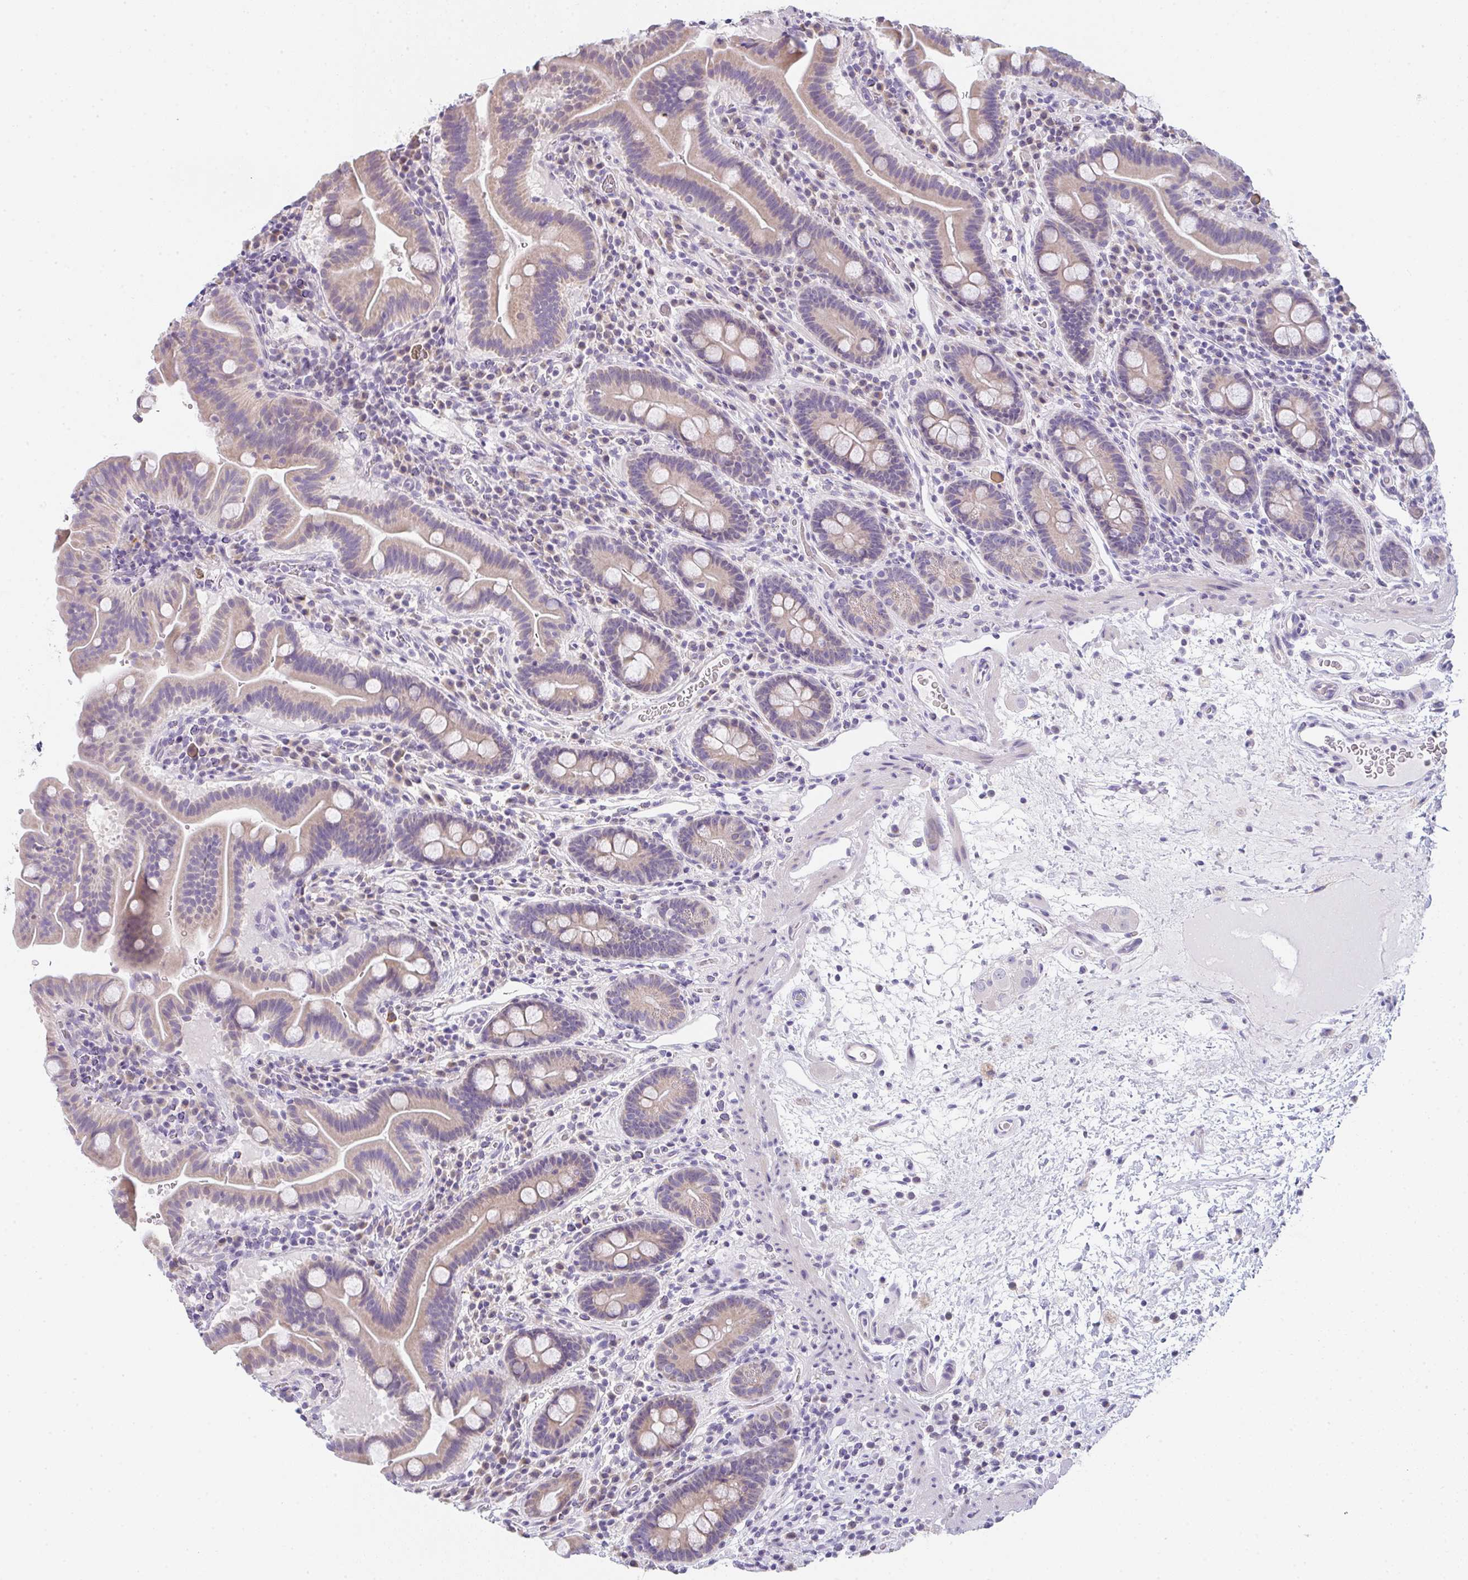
{"staining": {"intensity": "weak", "quantity": ">75%", "location": "cytoplasmic/membranous"}, "tissue": "small intestine", "cell_type": "Glandular cells", "image_type": "normal", "snomed": [{"axis": "morphology", "description": "Normal tissue, NOS"}, {"axis": "topography", "description": "Small intestine"}], "caption": "Normal small intestine reveals weak cytoplasmic/membranous staining in about >75% of glandular cells (DAB (3,3'-diaminobenzidine) IHC, brown staining for protein, blue staining for nuclei)..", "gene": "CACNA1S", "patient": {"sex": "male", "age": 26}}